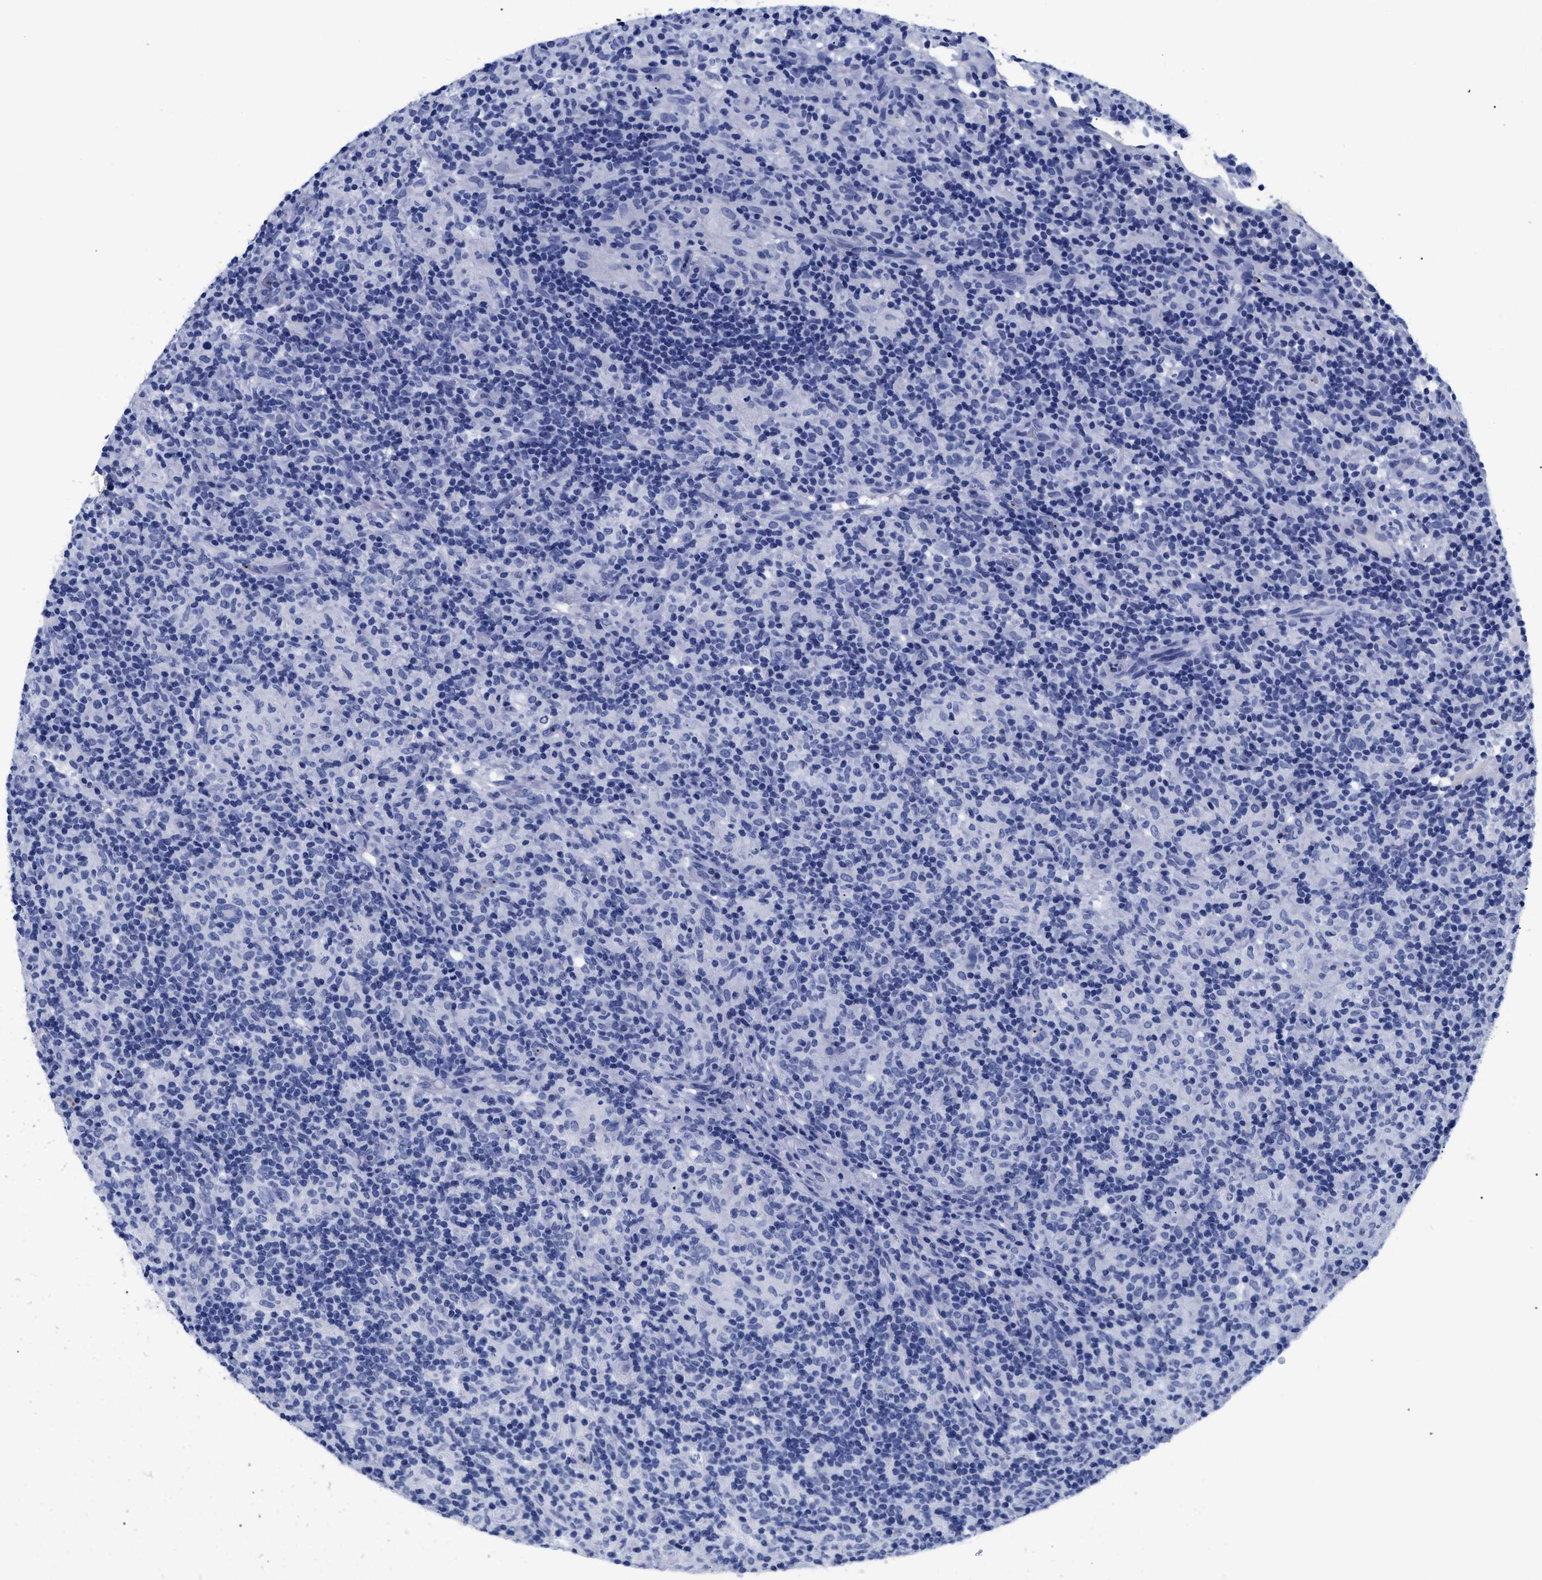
{"staining": {"intensity": "negative", "quantity": "none", "location": "none"}, "tissue": "lymphoma", "cell_type": "Tumor cells", "image_type": "cancer", "snomed": [{"axis": "morphology", "description": "Hodgkin's disease, NOS"}, {"axis": "topography", "description": "Lymph node"}], "caption": "Histopathology image shows no protein expression in tumor cells of Hodgkin's disease tissue.", "gene": "TREML1", "patient": {"sex": "male", "age": 70}}